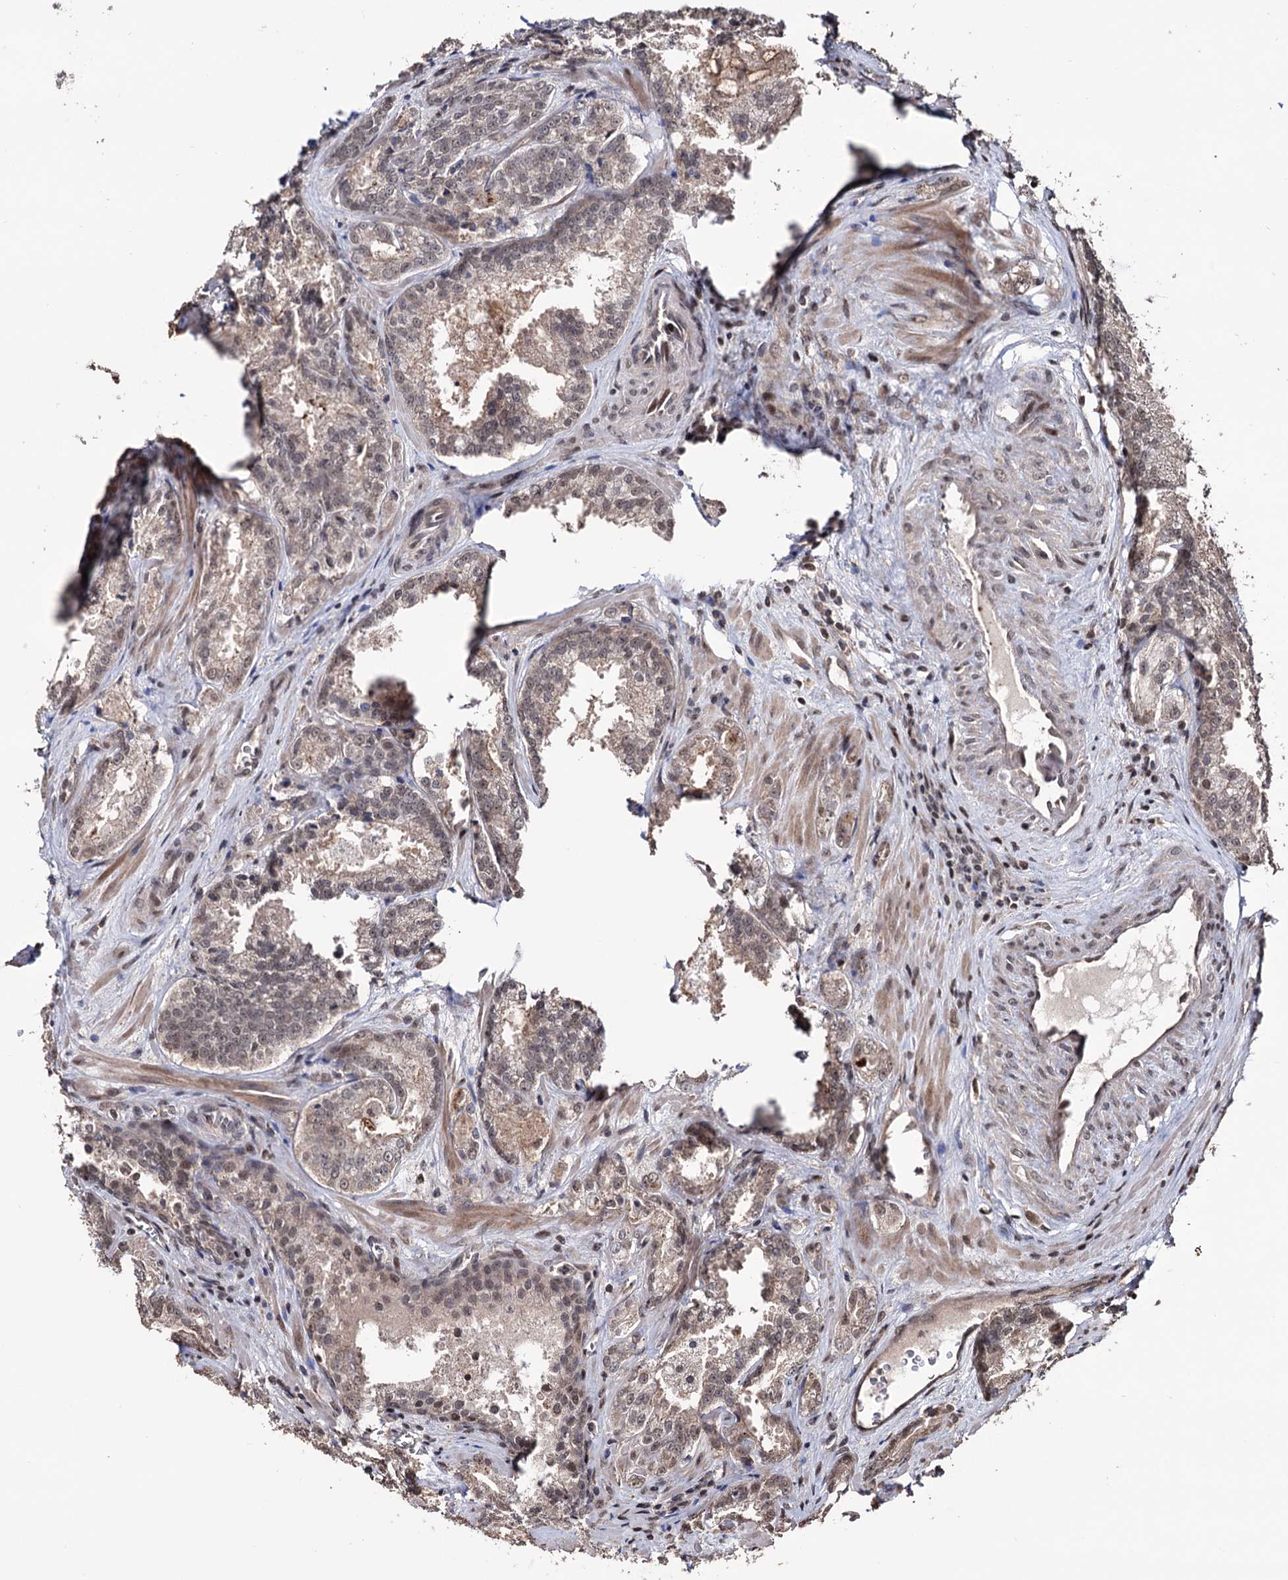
{"staining": {"intensity": "weak", "quantity": ">75%", "location": "cytoplasmic/membranous"}, "tissue": "prostate cancer", "cell_type": "Tumor cells", "image_type": "cancer", "snomed": [{"axis": "morphology", "description": "Adenocarcinoma, Low grade"}, {"axis": "topography", "description": "Prostate"}], "caption": "High-power microscopy captured an IHC micrograph of prostate cancer (low-grade adenocarcinoma), revealing weak cytoplasmic/membranous positivity in about >75% of tumor cells. (DAB (3,3'-diaminobenzidine) IHC, brown staining for protein, blue staining for nuclei).", "gene": "KLF5", "patient": {"sex": "male", "age": 47}}